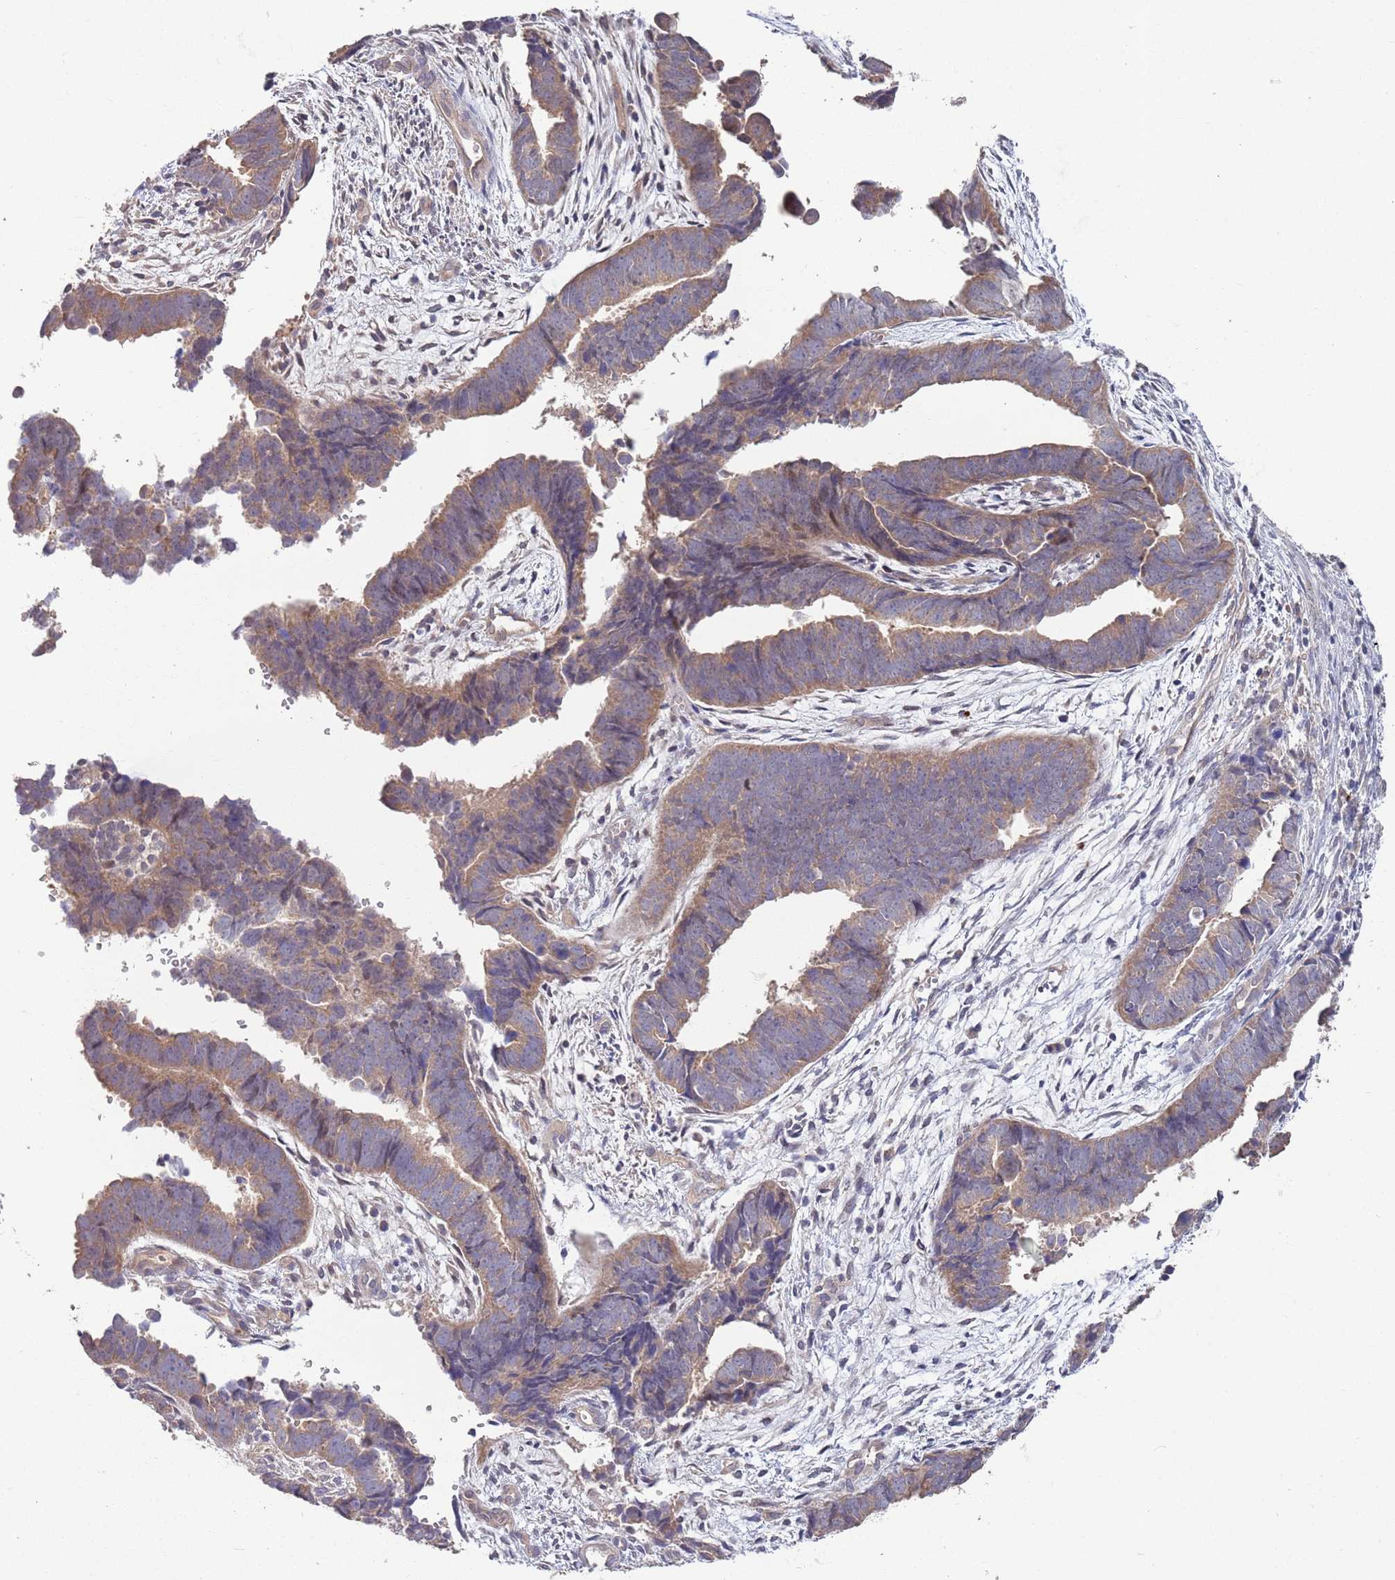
{"staining": {"intensity": "moderate", "quantity": ">75%", "location": "cytoplasmic/membranous"}, "tissue": "endometrial cancer", "cell_type": "Tumor cells", "image_type": "cancer", "snomed": [{"axis": "morphology", "description": "Adenocarcinoma, NOS"}, {"axis": "topography", "description": "Endometrium"}], "caption": "Adenocarcinoma (endometrial) was stained to show a protein in brown. There is medium levels of moderate cytoplasmic/membranous positivity in about >75% of tumor cells.", "gene": "MARVELD2", "patient": {"sex": "female", "age": 75}}